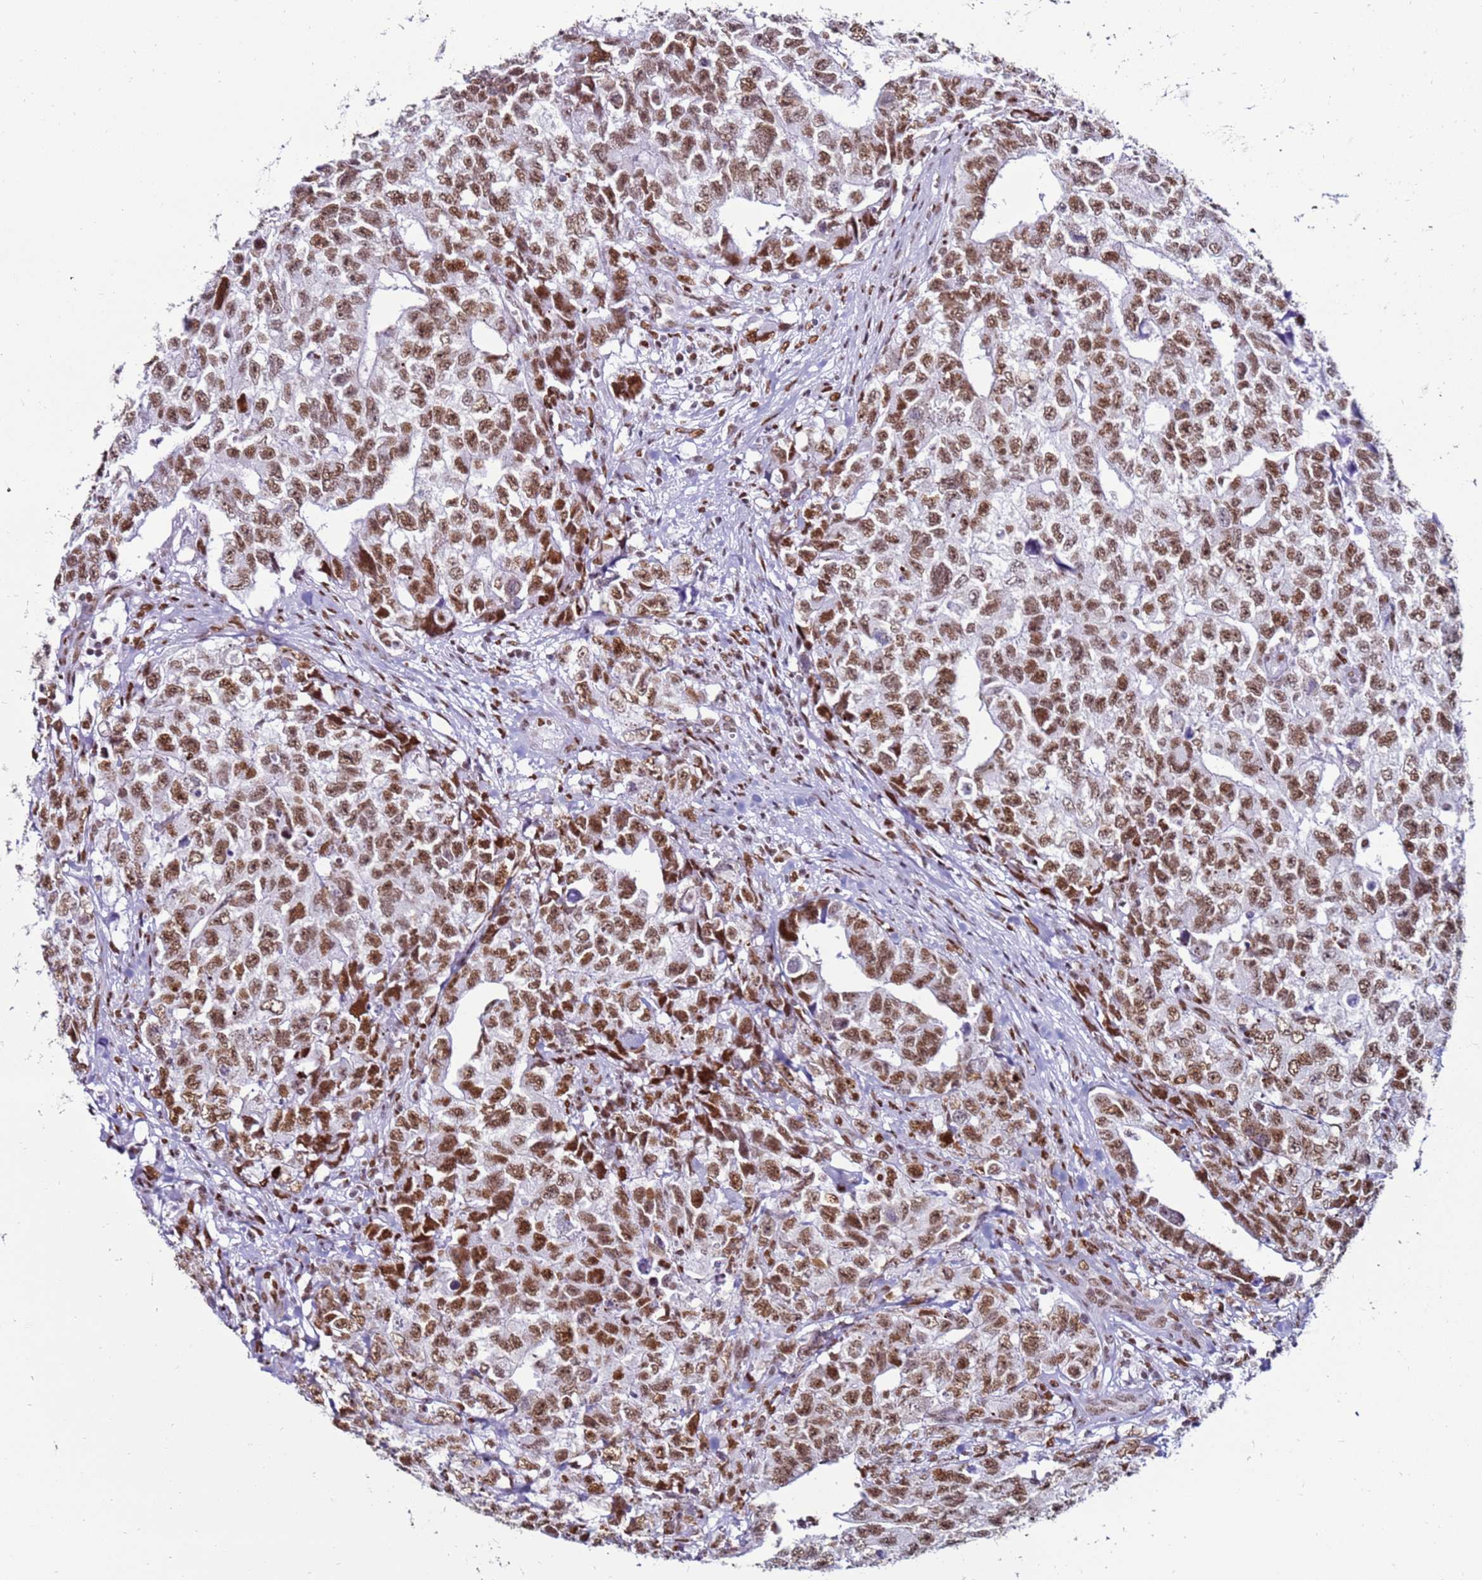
{"staining": {"intensity": "moderate", "quantity": ">75%", "location": "nuclear"}, "tissue": "testis cancer", "cell_type": "Tumor cells", "image_type": "cancer", "snomed": [{"axis": "morphology", "description": "Carcinoma, Embryonal, NOS"}, {"axis": "topography", "description": "Testis"}], "caption": "IHC of embryonal carcinoma (testis) displays medium levels of moderate nuclear positivity in about >75% of tumor cells.", "gene": "KPNA4", "patient": {"sex": "male", "age": 31}}